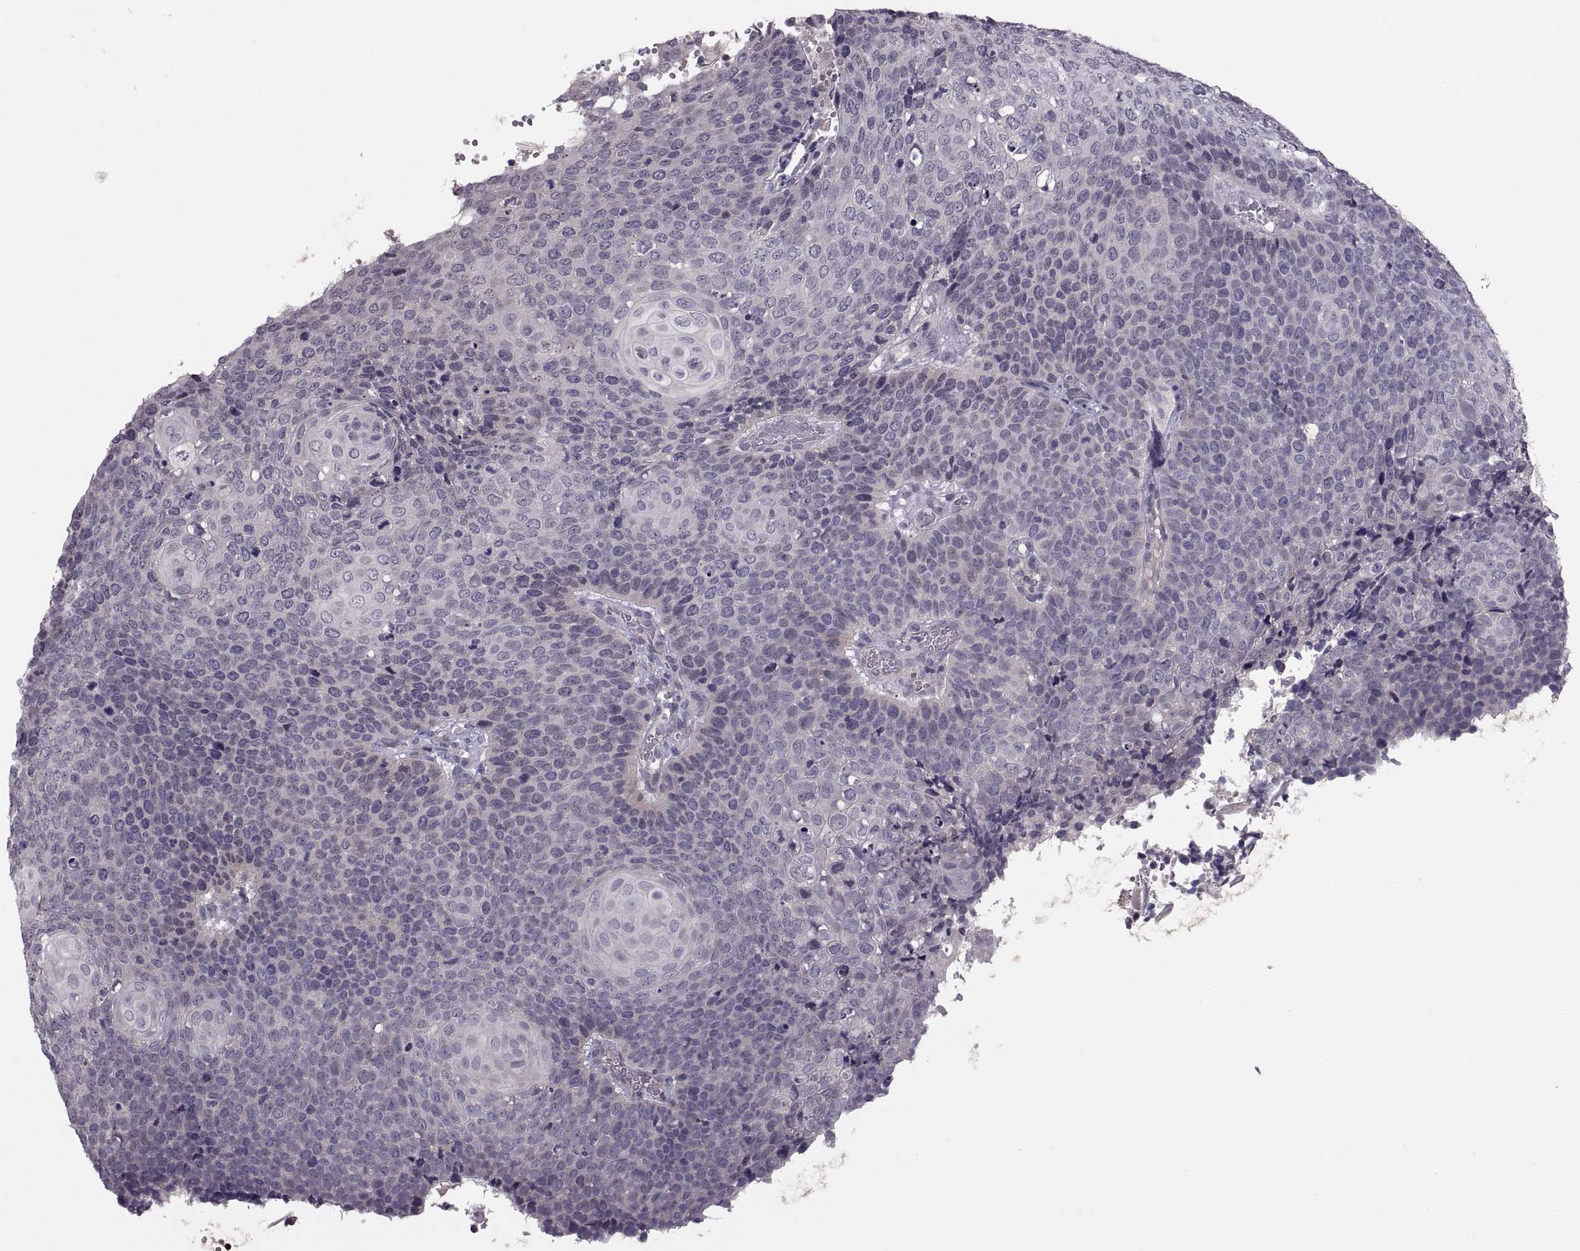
{"staining": {"intensity": "negative", "quantity": "none", "location": "none"}, "tissue": "cervical cancer", "cell_type": "Tumor cells", "image_type": "cancer", "snomed": [{"axis": "morphology", "description": "Squamous cell carcinoma, NOS"}, {"axis": "topography", "description": "Cervix"}], "caption": "Immunohistochemistry (IHC) of human squamous cell carcinoma (cervical) displays no positivity in tumor cells.", "gene": "PAX2", "patient": {"sex": "female", "age": 39}}